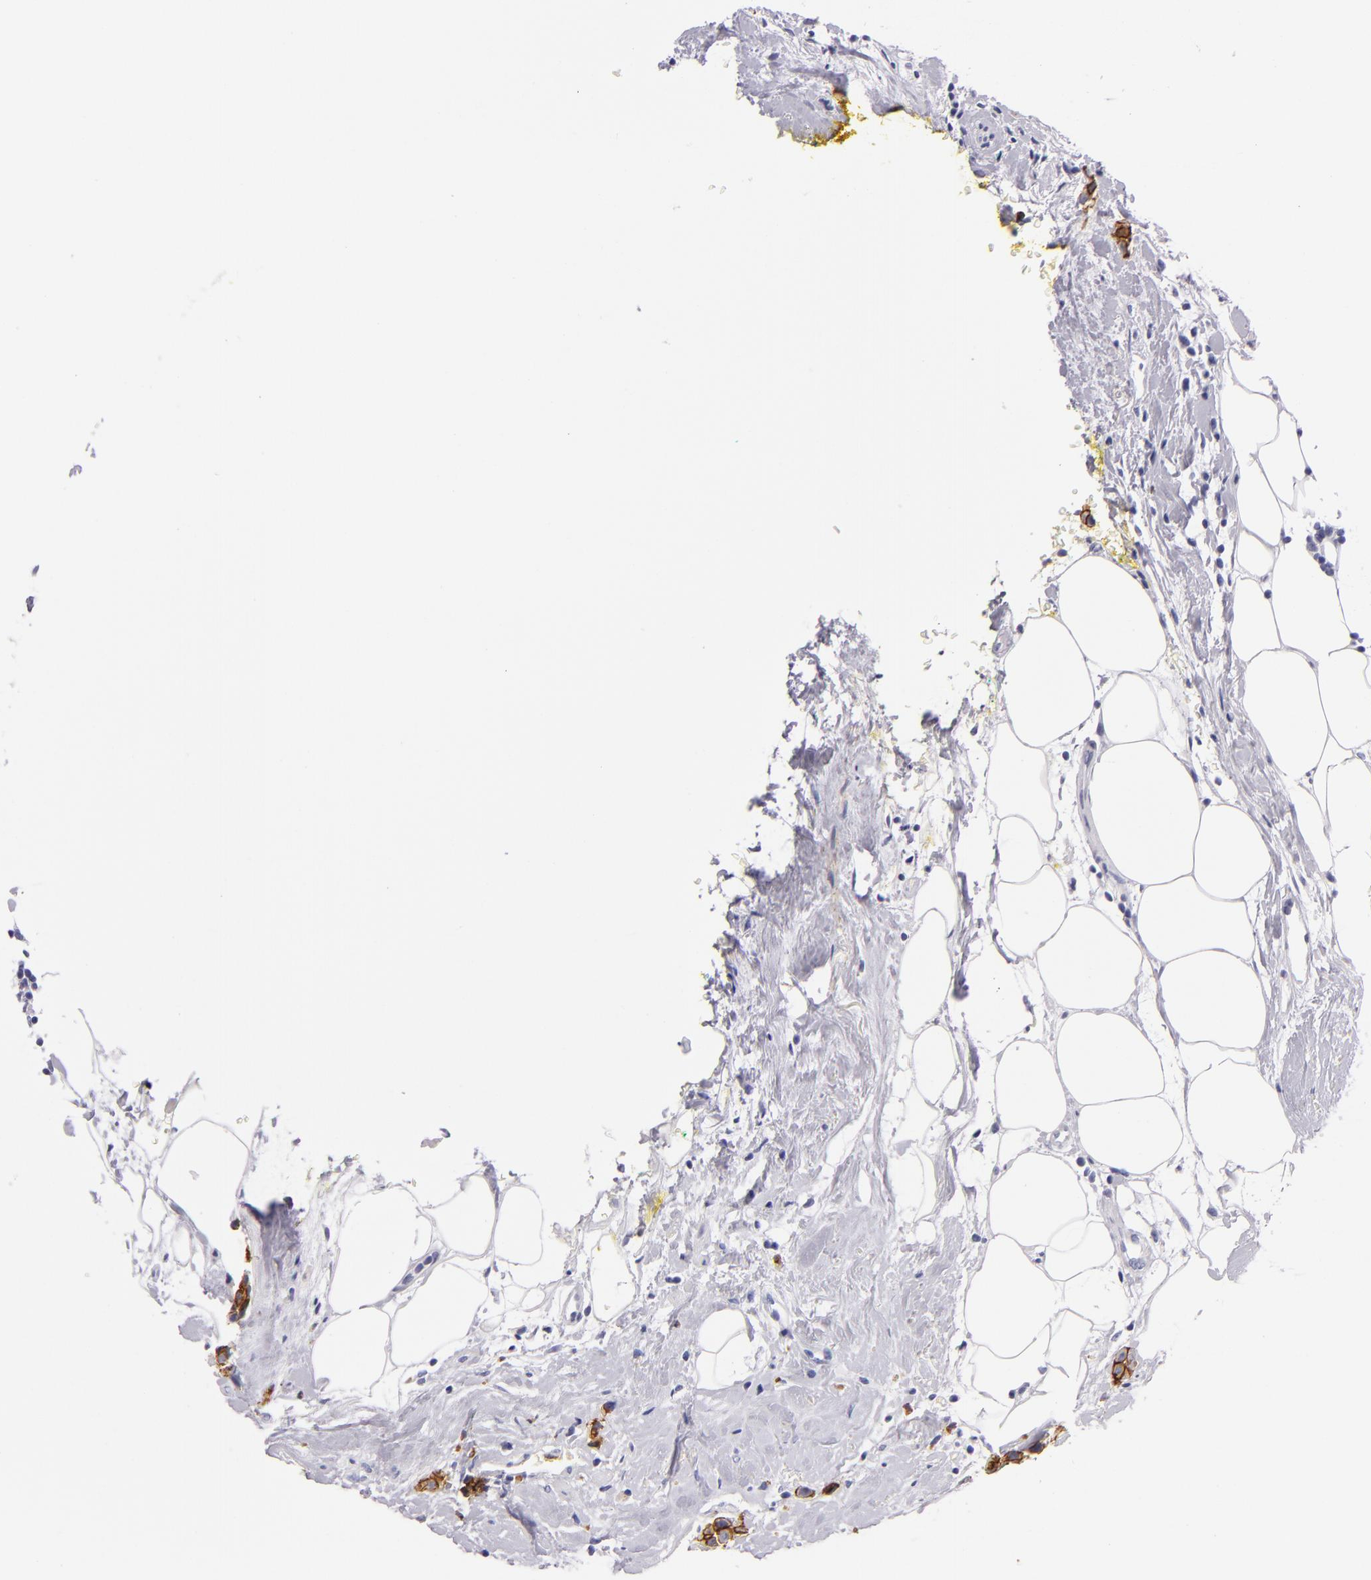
{"staining": {"intensity": "moderate", "quantity": "25%-75%", "location": "cytoplasmic/membranous"}, "tissue": "breast cancer", "cell_type": "Tumor cells", "image_type": "cancer", "snomed": [{"axis": "morphology", "description": "Duct carcinoma"}, {"axis": "topography", "description": "Breast"}], "caption": "Protein expression analysis of invasive ductal carcinoma (breast) shows moderate cytoplasmic/membranous positivity in approximately 25%-75% of tumor cells.", "gene": "CDH3", "patient": {"sex": "female", "age": 45}}